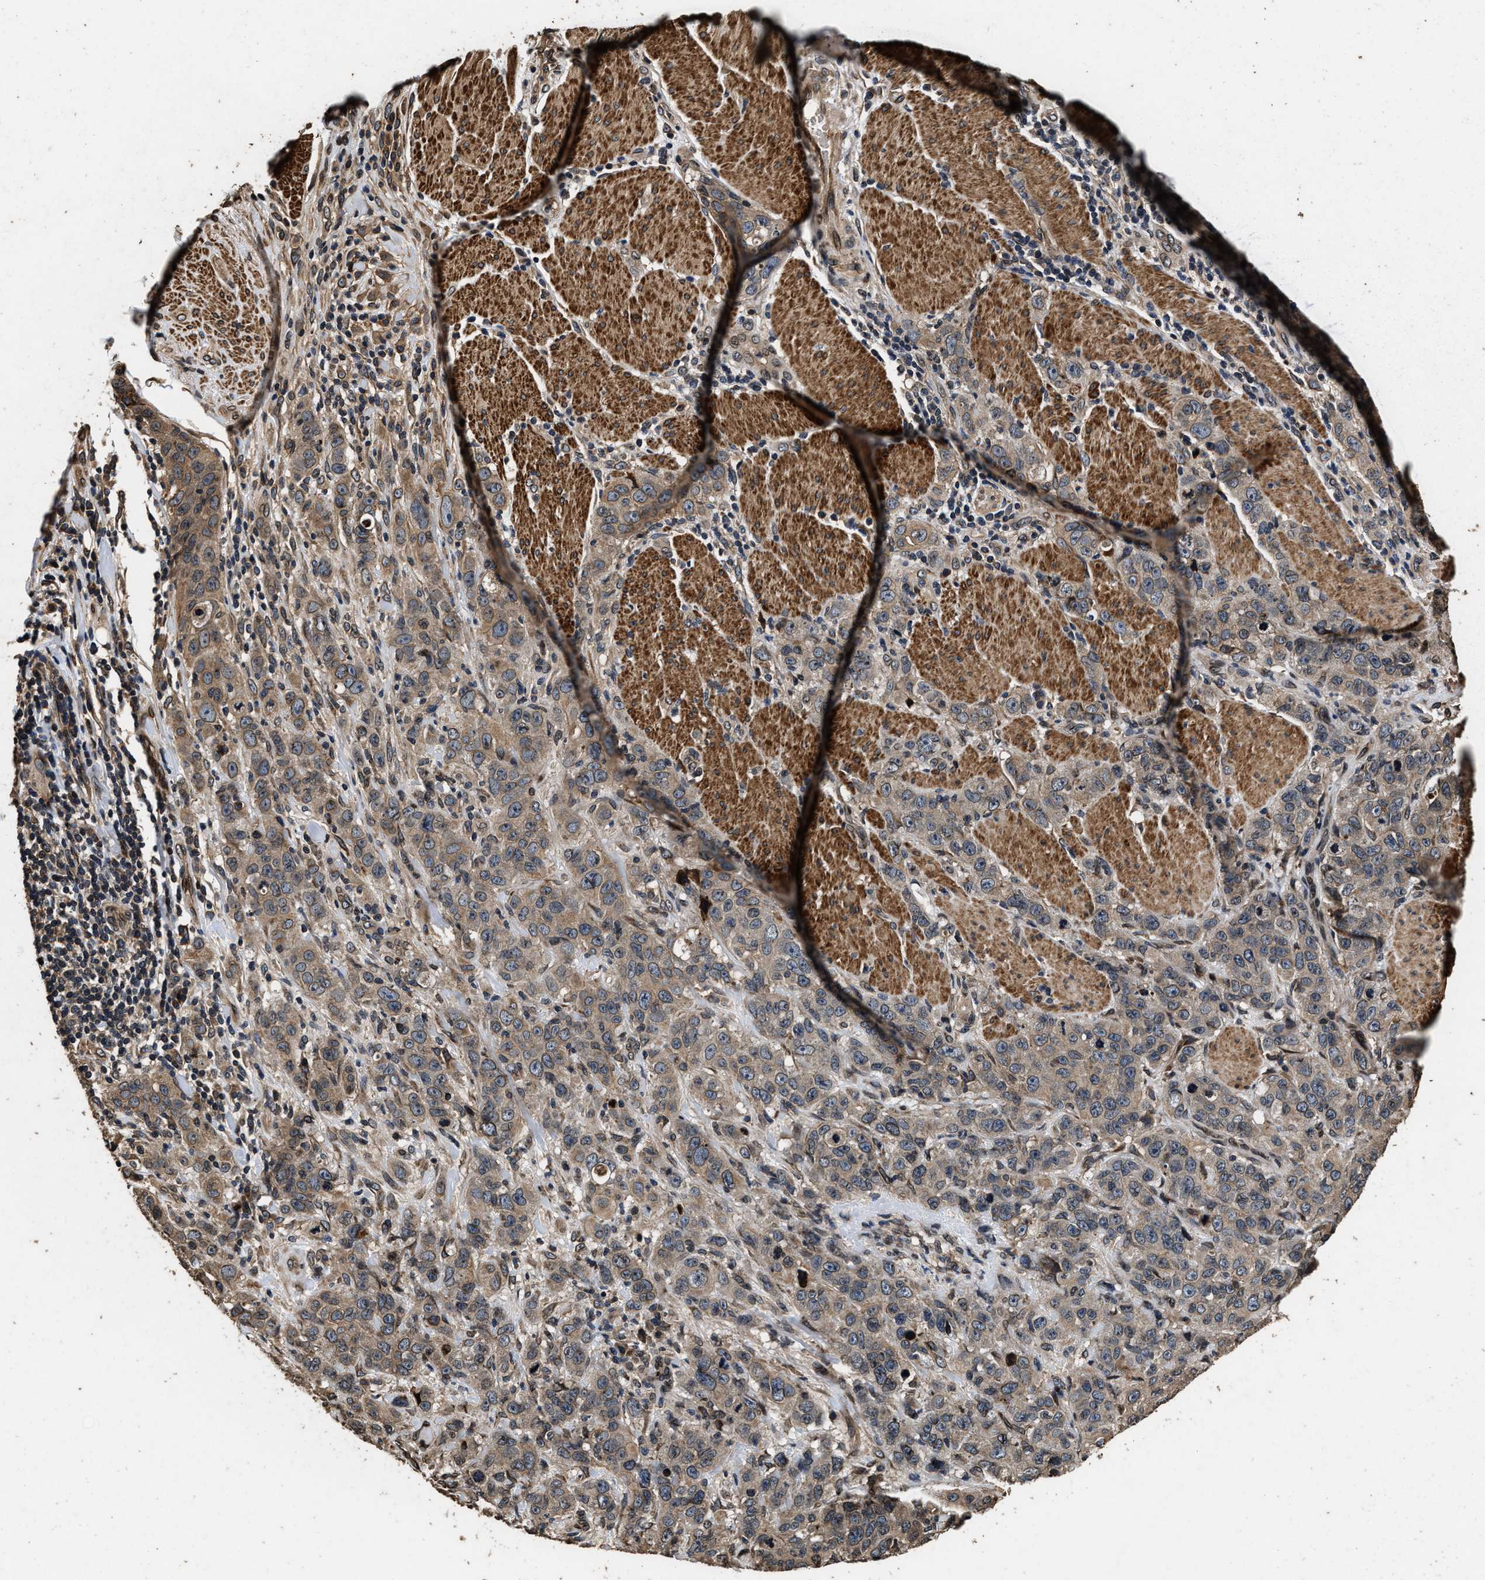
{"staining": {"intensity": "moderate", "quantity": ">75%", "location": "cytoplasmic/membranous"}, "tissue": "stomach cancer", "cell_type": "Tumor cells", "image_type": "cancer", "snomed": [{"axis": "morphology", "description": "Adenocarcinoma, NOS"}, {"axis": "topography", "description": "Stomach"}], "caption": "The immunohistochemical stain shows moderate cytoplasmic/membranous expression in tumor cells of adenocarcinoma (stomach) tissue.", "gene": "ACCS", "patient": {"sex": "male", "age": 48}}